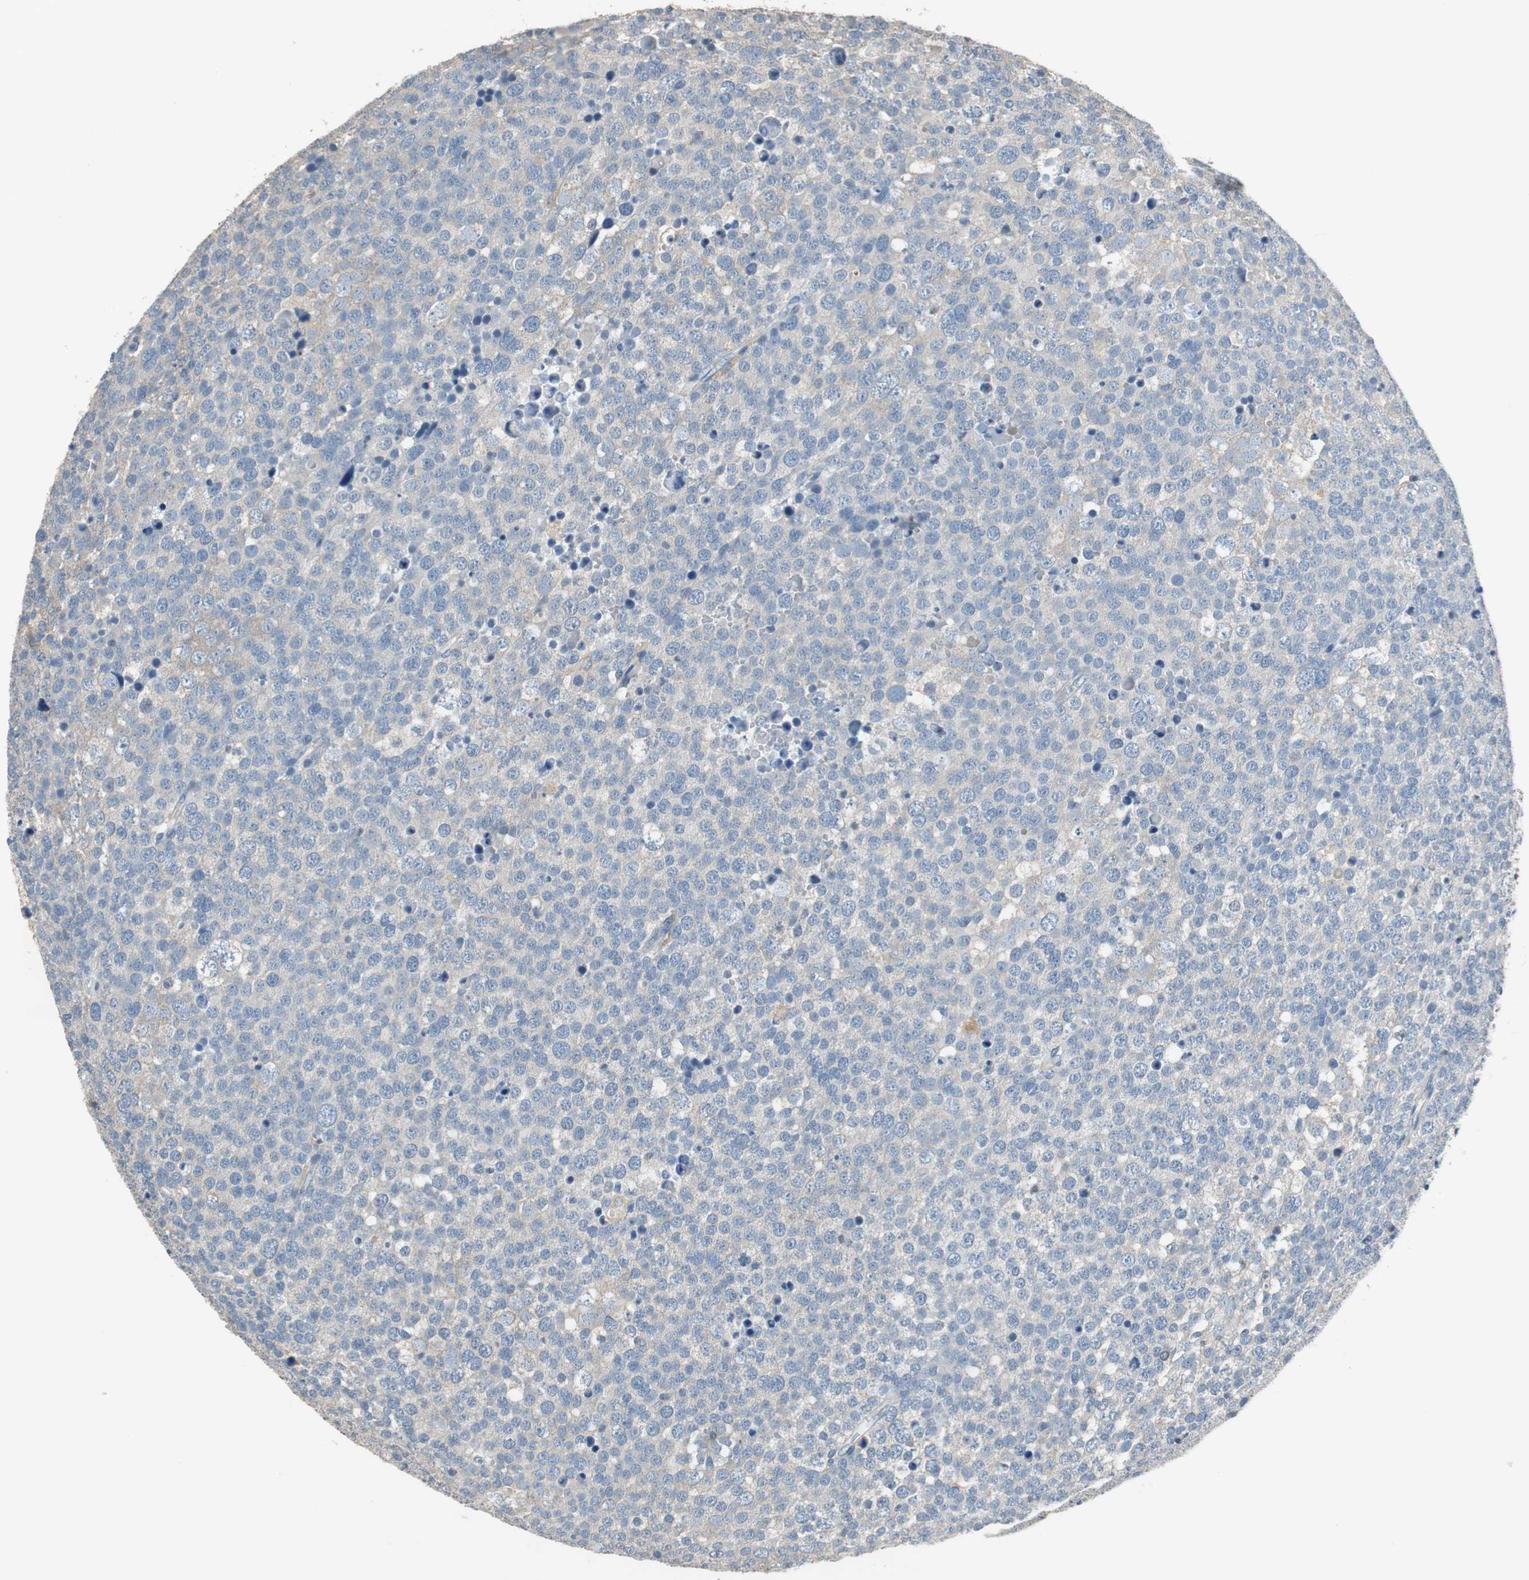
{"staining": {"intensity": "weak", "quantity": "<25%", "location": "cytoplasmic/membranous"}, "tissue": "testis cancer", "cell_type": "Tumor cells", "image_type": "cancer", "snomed": [{"axis": "morphology", "description": "Seminoma, NOS"}, {"axis": "topography", "description": "Testis"}], "caption": "Tumor cells are negative for brown protein staining in testis cancer (seminoma).", "gene": "PRKCA", "patient": {"sex": "male", "age": 71}}